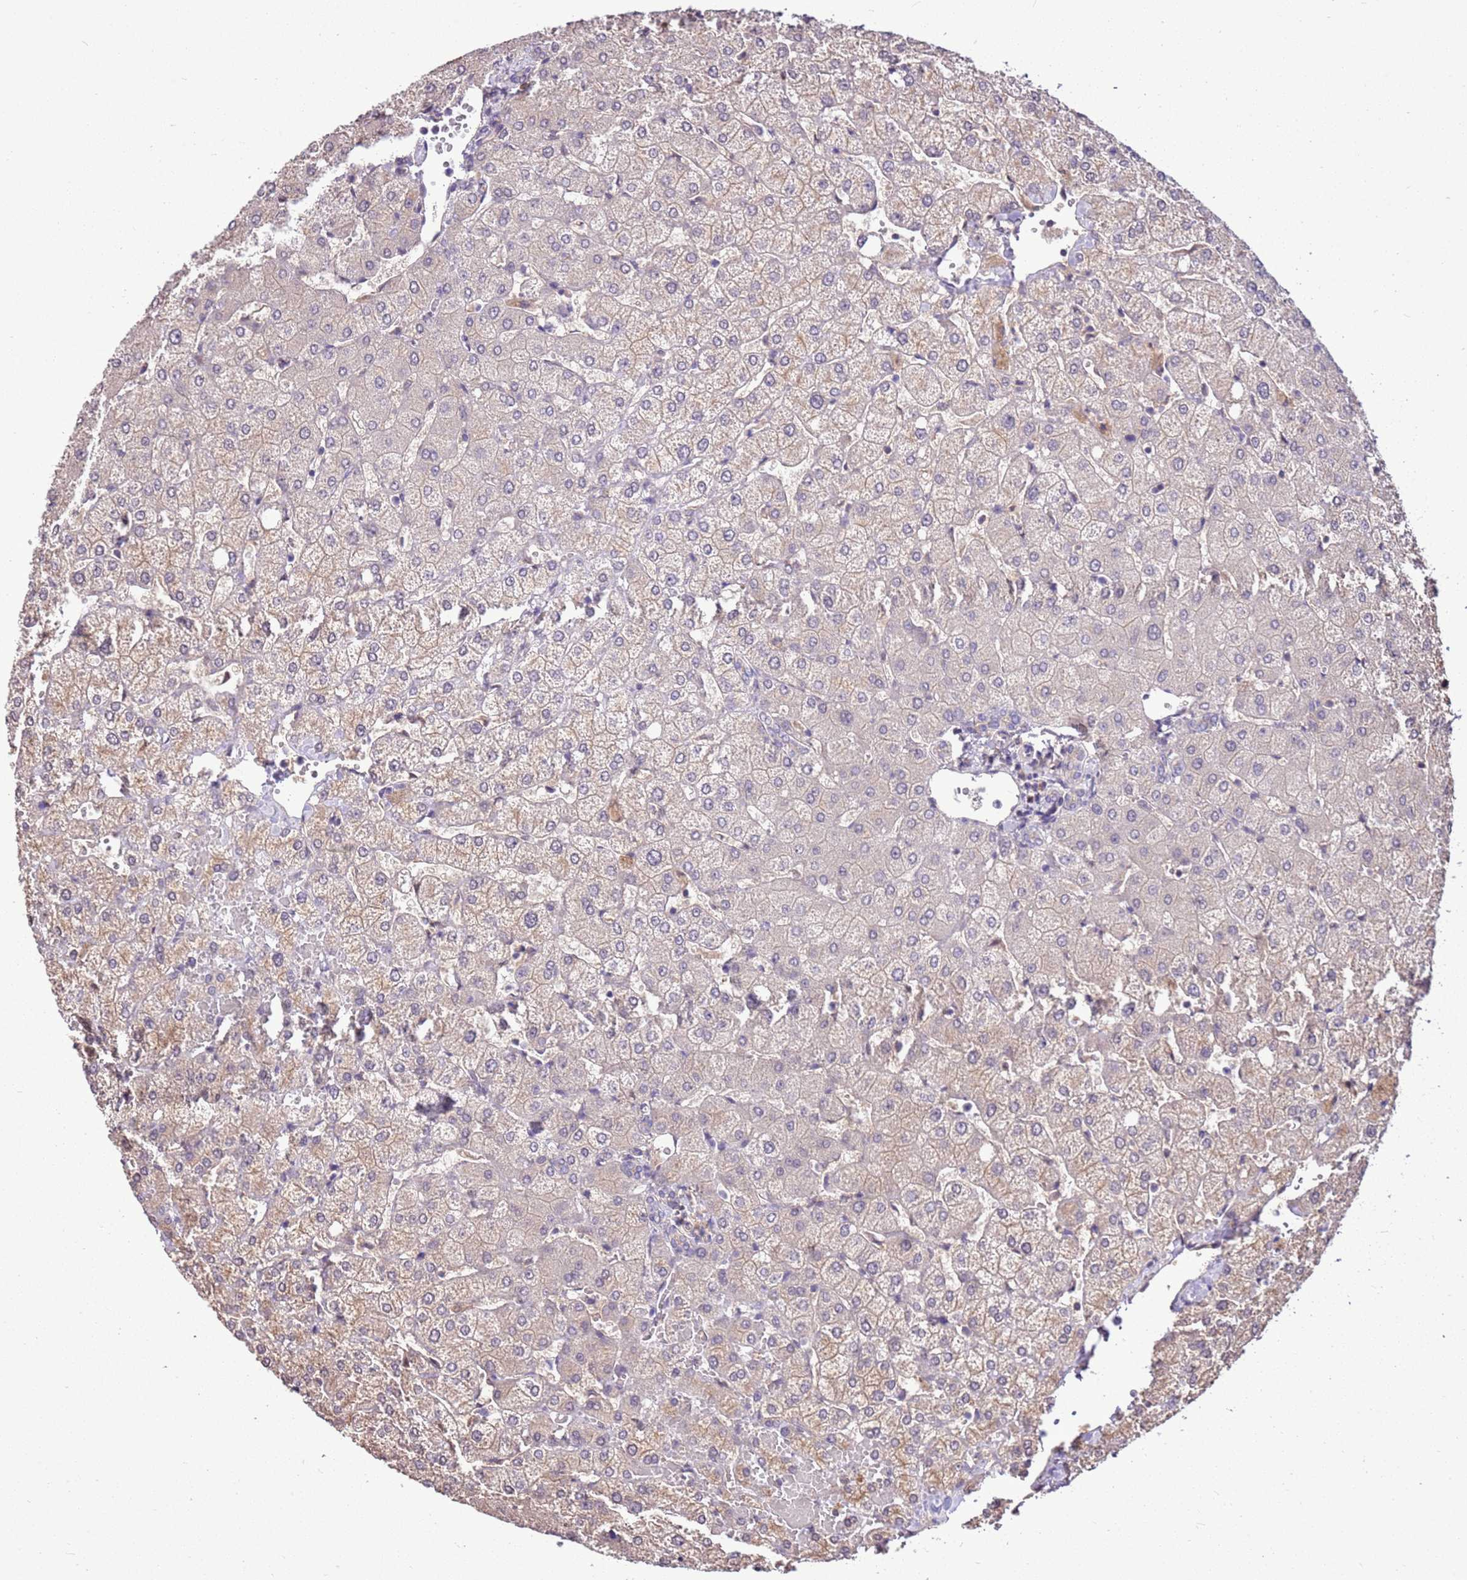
{"staining": {"intensity": "negative", "quantity": "none", "location": "none"}, "tissue": "liver", "cell_type": "Cholangiocytes", "image_type": "normal", "snomed": [{"axis": "morphology", "description": "Normal tissue, NOS"}, {"axis": "topography", "description": "Liver"}], "caption": "Photomicrograph shows no protein staining in cholangiocytes of benign liver. (DAB immunohistochemistry (IHC), high magnification).", "gene": "BBS5", "patient": {"sex": "female", "age": 54}}